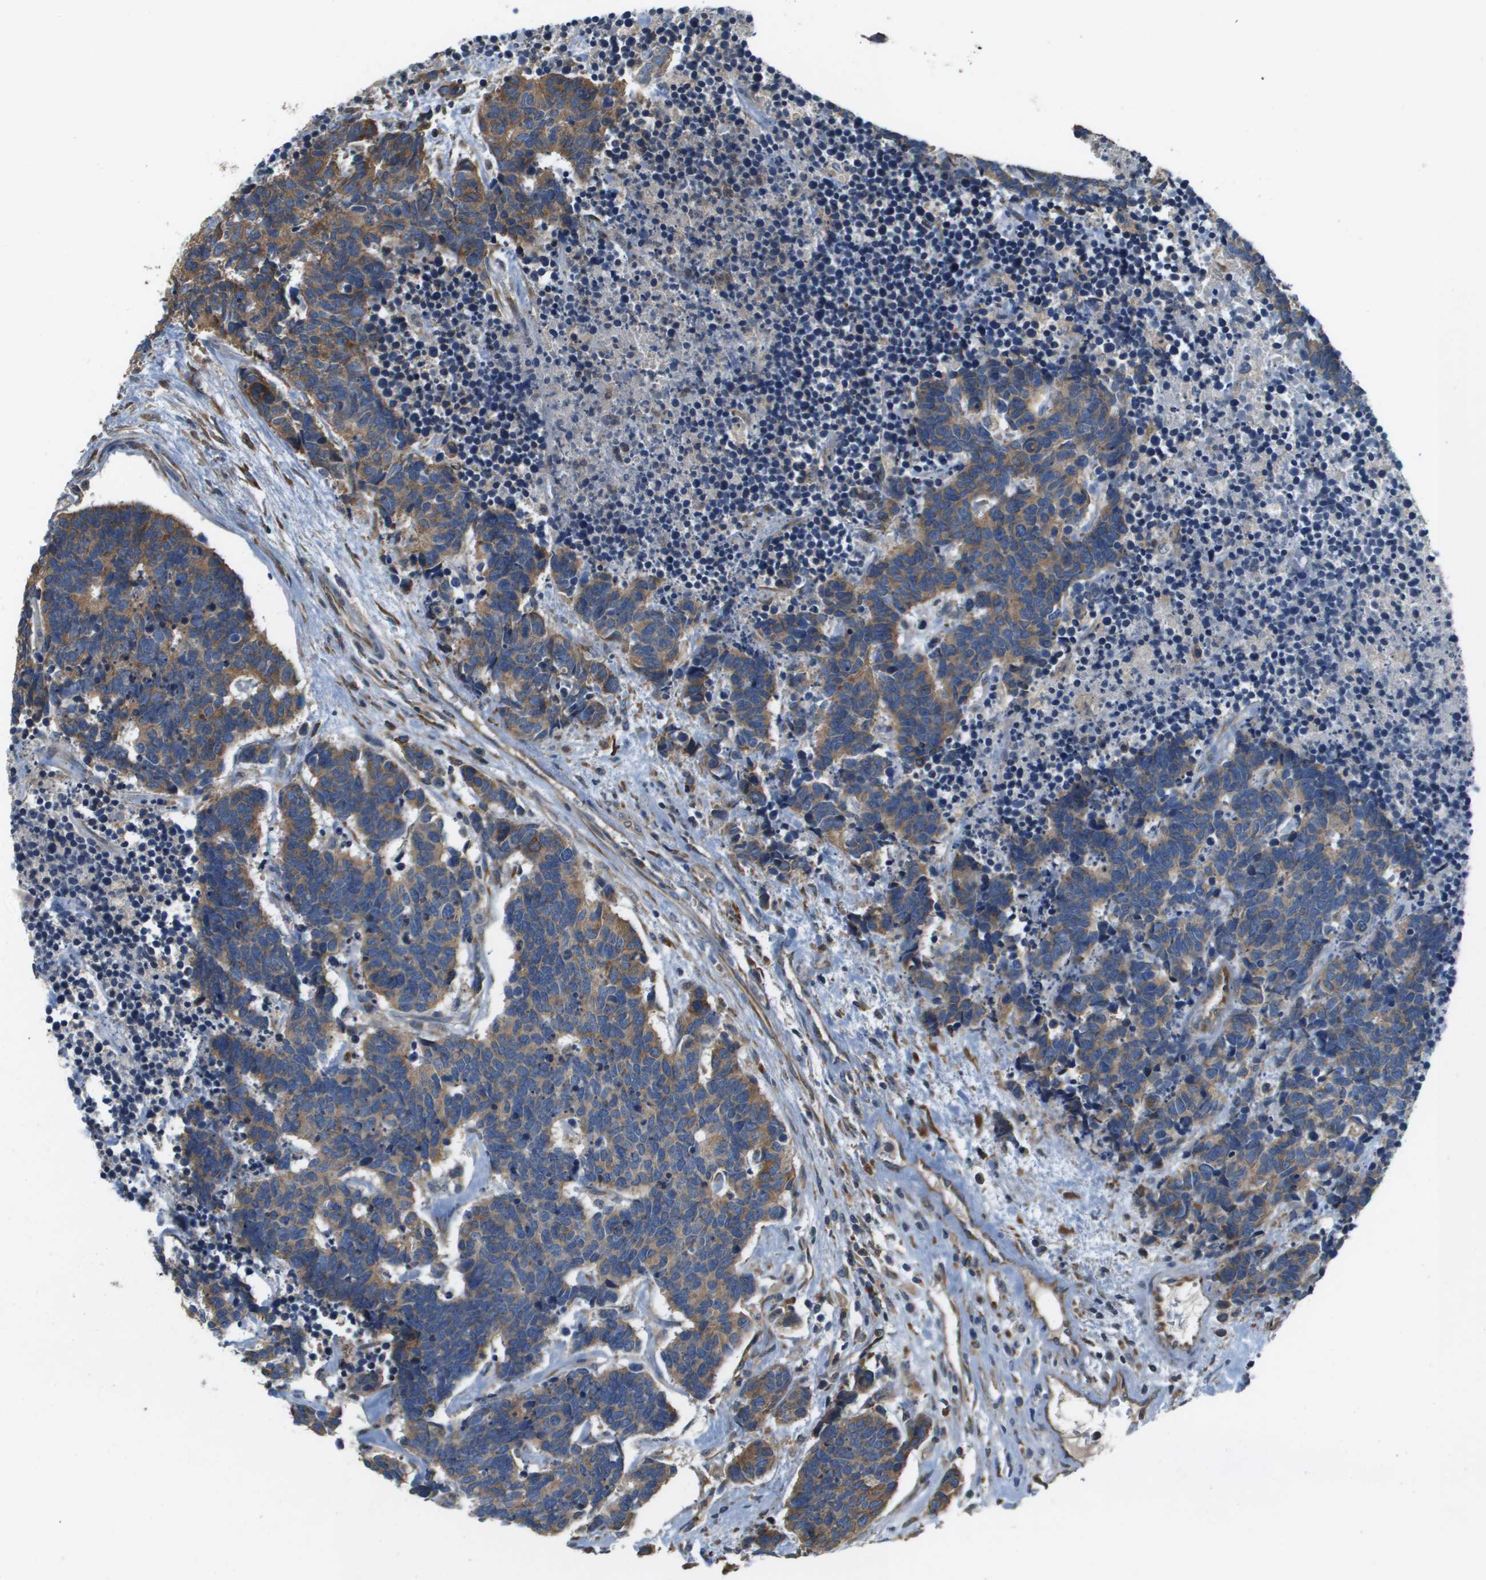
{"staining": {"intensity": "moderate", "quantity": ">75%", "location": "cytoplasmic/membranous"}, "tissue": "carcinoid", "cell_type": "Tumor cells", "image_type": "cancer", "snomed": [{"axis": "morphology", "description": "Carcinoma, NOS"}, {"axis": "morphology", "description": "Carcinoid, malignant, NOS"}, {"axis": "topography", "description": "Urinary bladder"}], "caption": "An immunohistochemistry histopathology image of tumor tissue is shown. Protein staining in brown shows moderate cytoplasmic/membranous positivity in carcinoid within tumor cells.", "gene": "SAMSN1", "patient": {"sex": "male", "age": 57}}